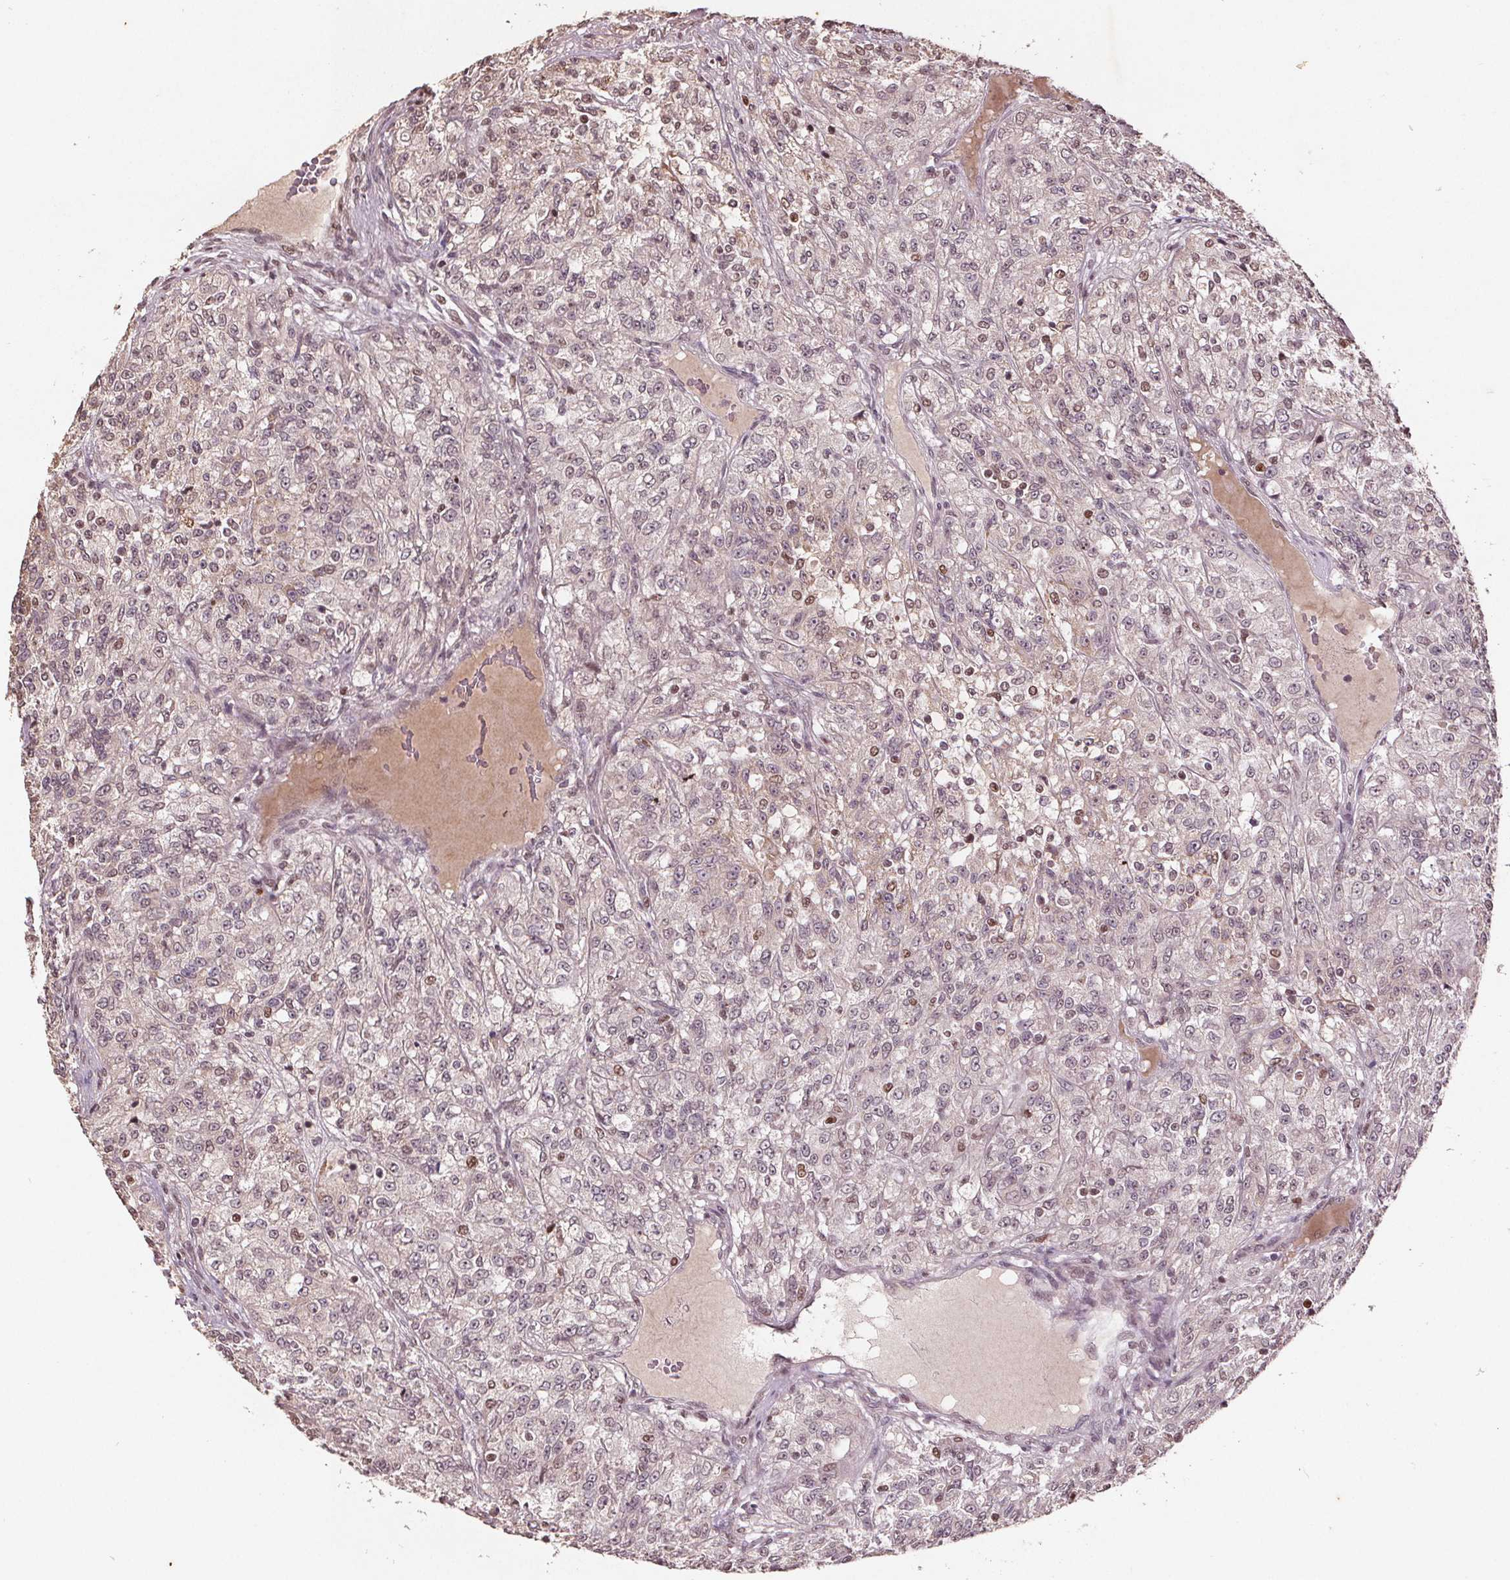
{"staining": {"intensity": "weak", "quantity": "25%-75%", "location": "cytoplasmic/membranous,nuclear"}, "tissue": "renal cancer", "cell_type": "Tumor cells", "image_type": "cancer", "snomed": [{"axis": "morphology", "description": "Adenocarcinoma, NOS"}, {"axis": "topography", "description": "Kidney"}], "caption": "Protein positivity by immunohistochemistry (IHC) displays weak cytoplasmic/membranous and nuclear expression in approximately 25%-75% of tumor cells in renal adenocarcinoma. Using DAB (brown) and hematoxylin (blue) stains, captured at high magnification using brightfield microscopy.", "gene": "DNMT3B", "patient": {"sex": "female", "age": 63}}